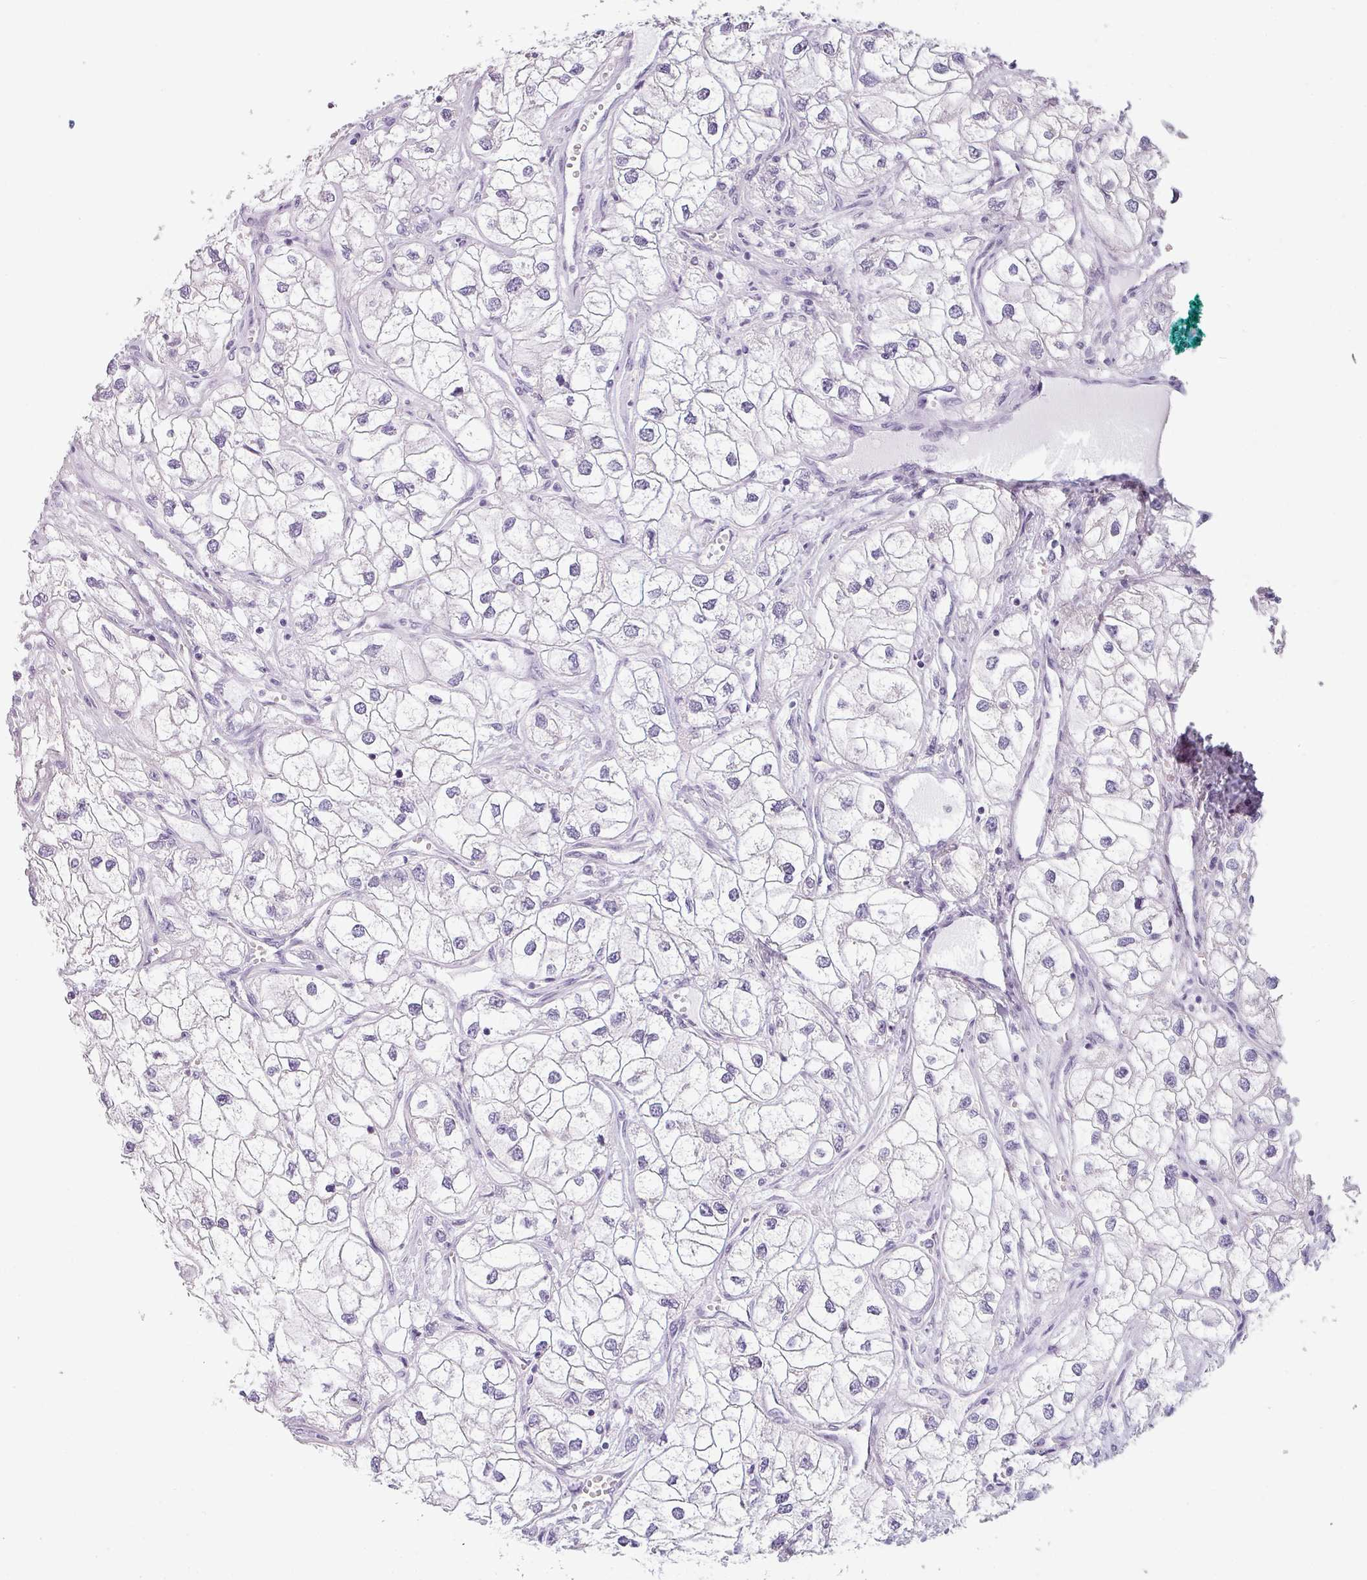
{"staining": {"intensity": "negative", "quantity": "none", "location": "none"}, "tissue": "renal cancer", "cell_type": "Tumor cells", "image_type": "cancer", "snomed": [{"axis": "morphology", "description": "Adenocarcinoma, NOS"}, {"axis": "topography", "description": "Kidney"}], "caption": "High power microscopy photomicrograph of an IHC histopathology image of renal cancer (adenocarcinoma), revealing no significant expression in tumor cells.", "gene": "SFTPA1", "patient": {"sex": "male", "age": 59}}